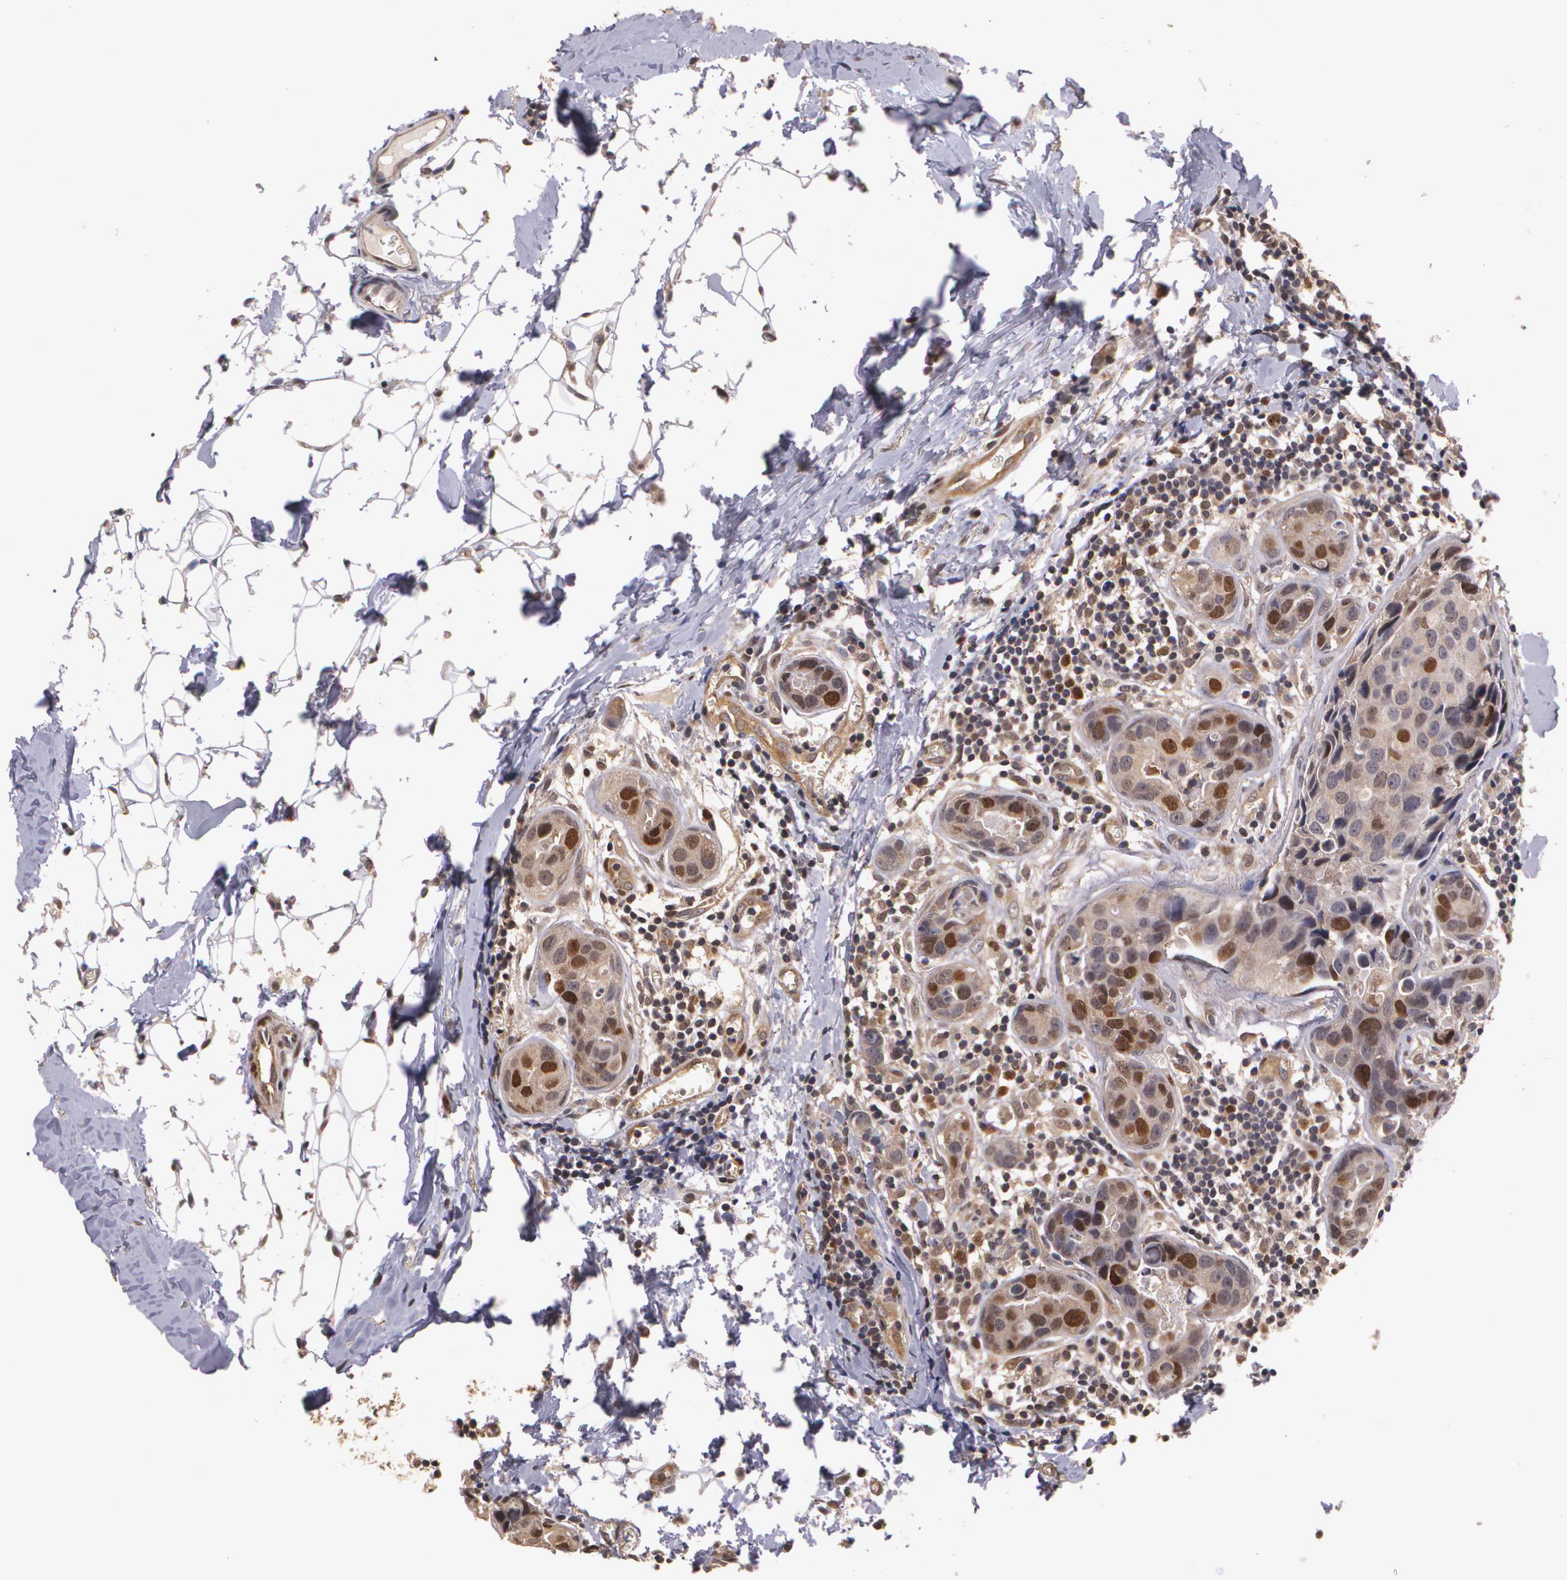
{"staining": {"intensity": "strong", "quantity": ">75%", "location": "cytoplasmic/membranous,nuclear"}, "tissue": "breast cancer", "cell_type": "Tumor cells", "image_type": "cancer", "snomed": [{"axis": "morphology", "description": "Duct carcinoma"}, {"axis": "topography", "description": "Breast"}], "caption": "This is a histology image of IHC staining of infiltrating ductal carcinoma (breast), which shows strong staining in the cytoplasmic/membranous and nuclear of tumor cells.", "gene": "BRCA1", "patient": {"sex": "female", "age": 24}}